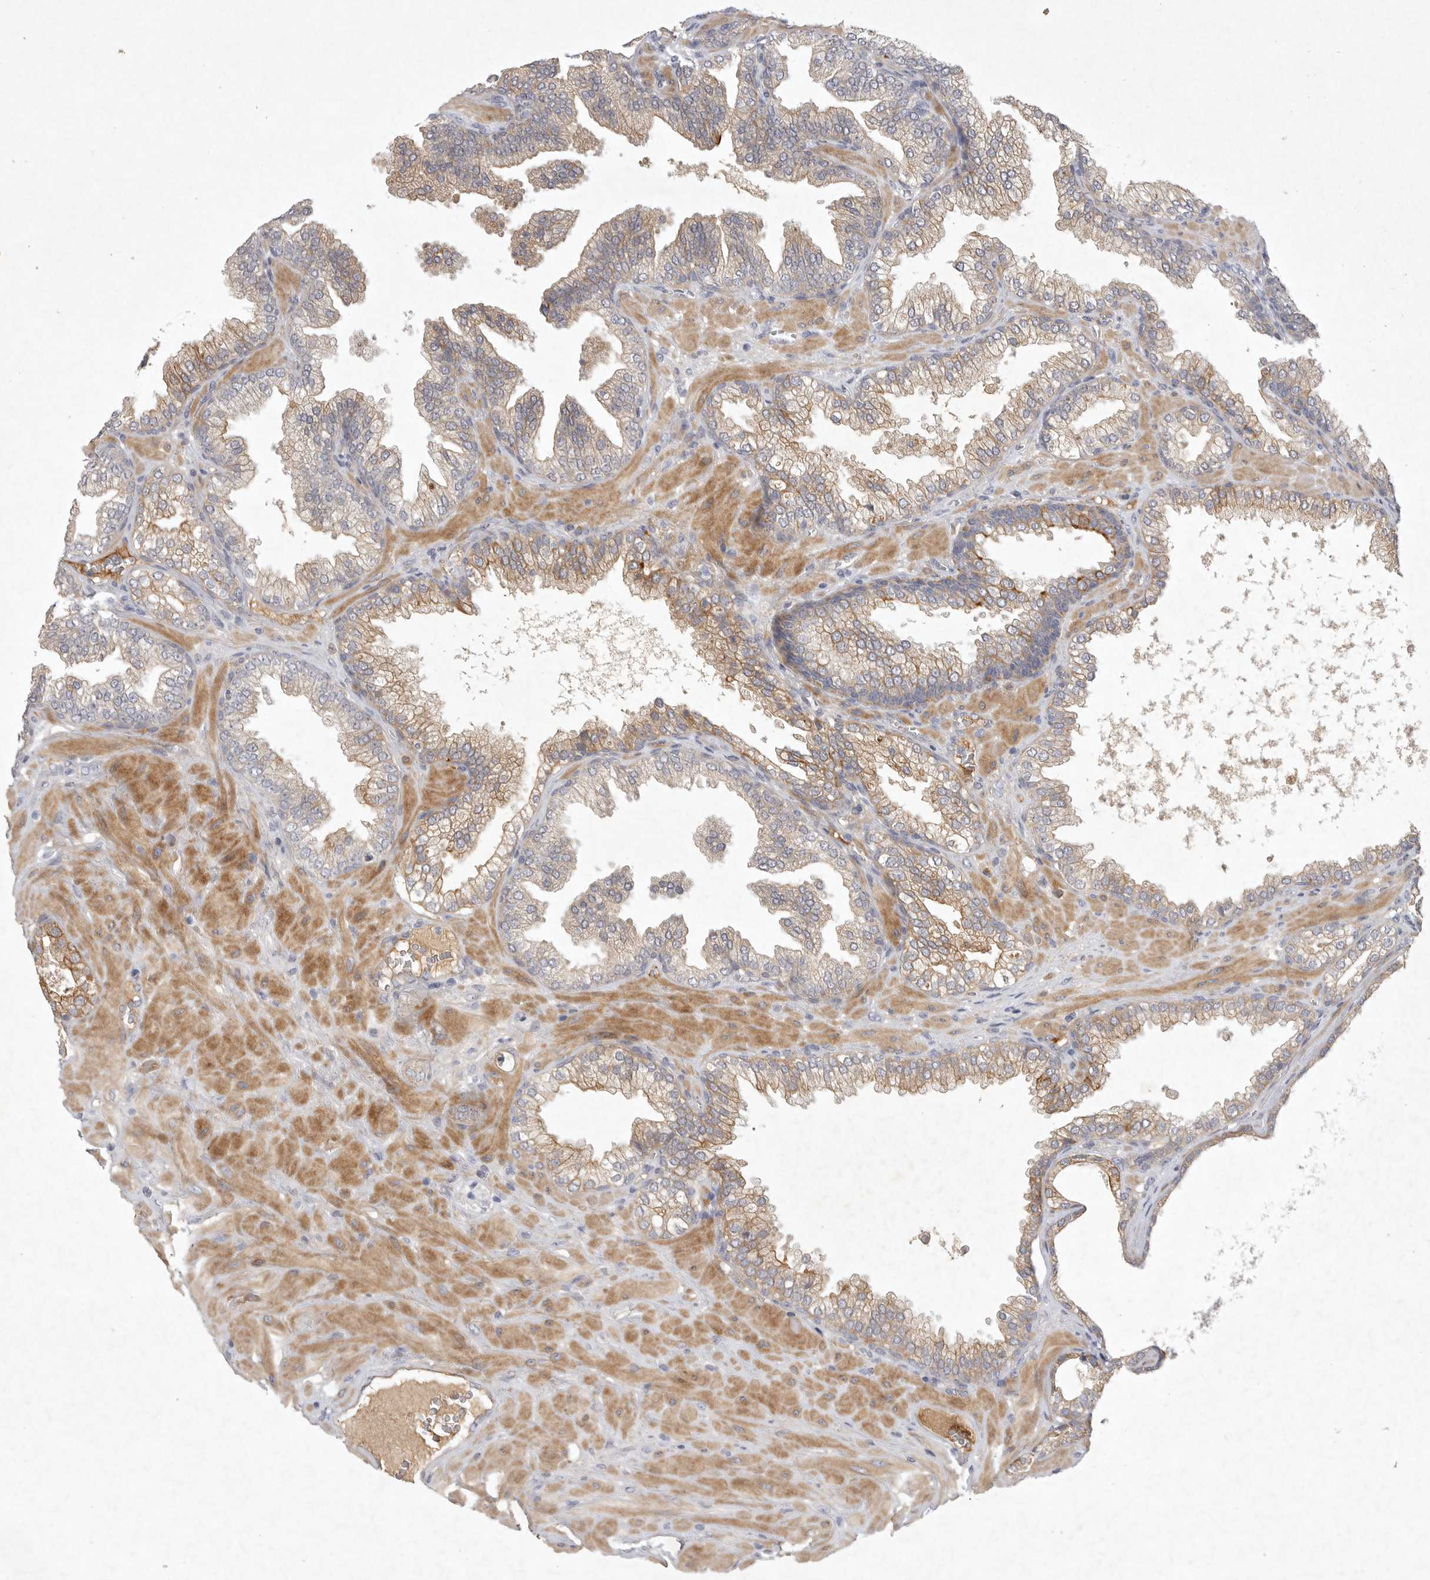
{"staining": {"intensity": "moderate", "quantity": "25%-75%", "location": "cytoplasmic/membranous"}, "tissue": "prostate cancer", "cell_type": "Tumor cells", "image_type": "cancer", "snomed": [{"axis": "morphology", "description": "Adenocarcinoma, Low grade"}, {"axis": "topography", "description": "Prostate"}], "caption": "A brown stain highlights moderate cytoplasmic/membranous expression of a protein in prostate cancer tumor cells. Using DAB (brown) and hematoxylin (blue) stains, captured at high magnification using brightfield microscopy.", "gene": "BZW2", "patient": {"sex": "male", "age": 62}}